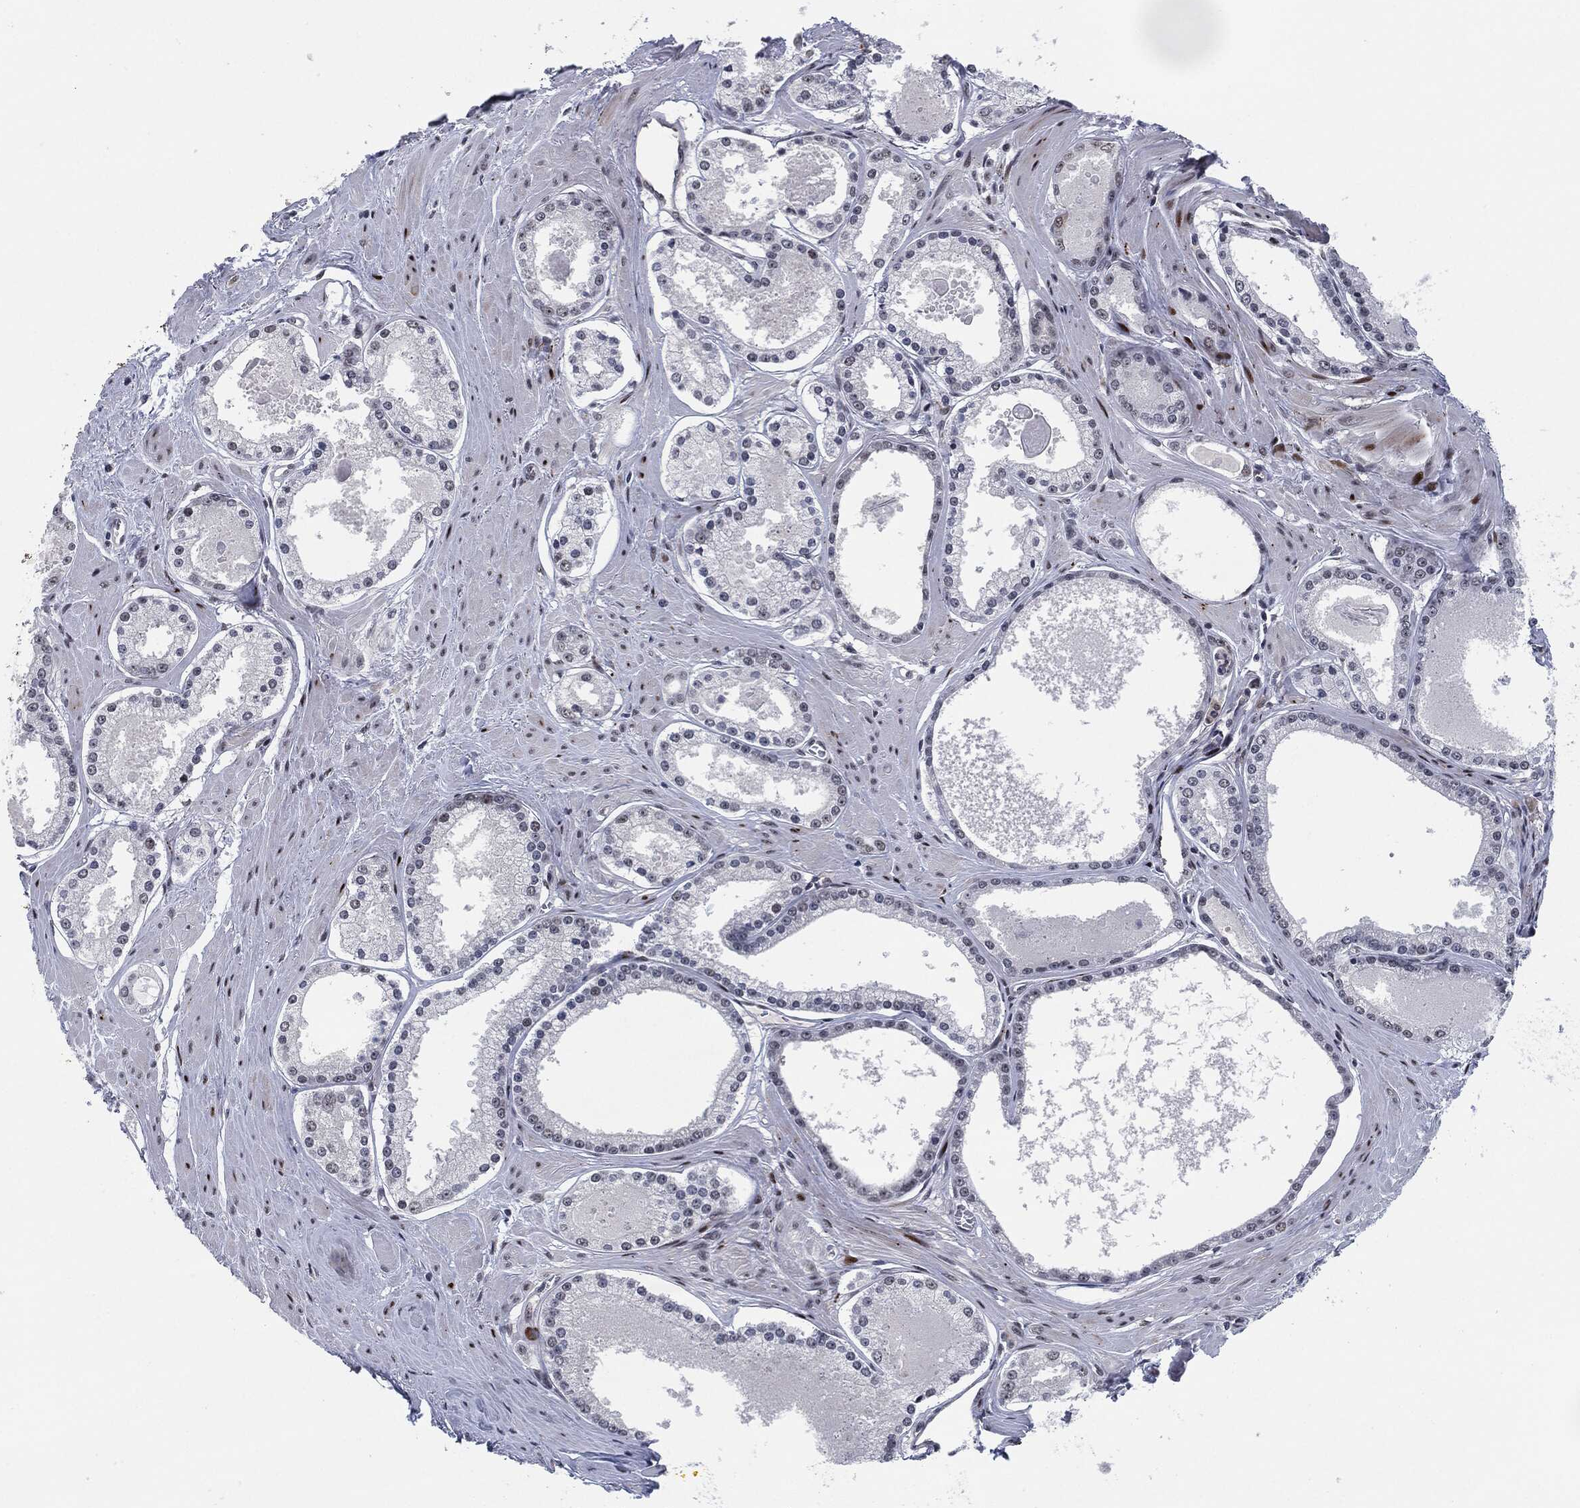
{"staining": {"intensity": "moderate", "quantity": "<25%", "location": "nuclear"}, "tissue": "prostate cancer", "cell_type": "Tumor cells", "image_type": "cancer", "snomed": [{"axis": "morphology", "description": "Adenocarcinoma, NOS"}, {"axis": "topography", "description": "Prostate"}], "caption": "Immunohistochemical staining of human prostate adenocarcinoma demonstrates low levels of moderate nuclear staining in about <25% of tumor cells.", "gene": "AKT2", "patient": {"sex": "male", "age": 61}}